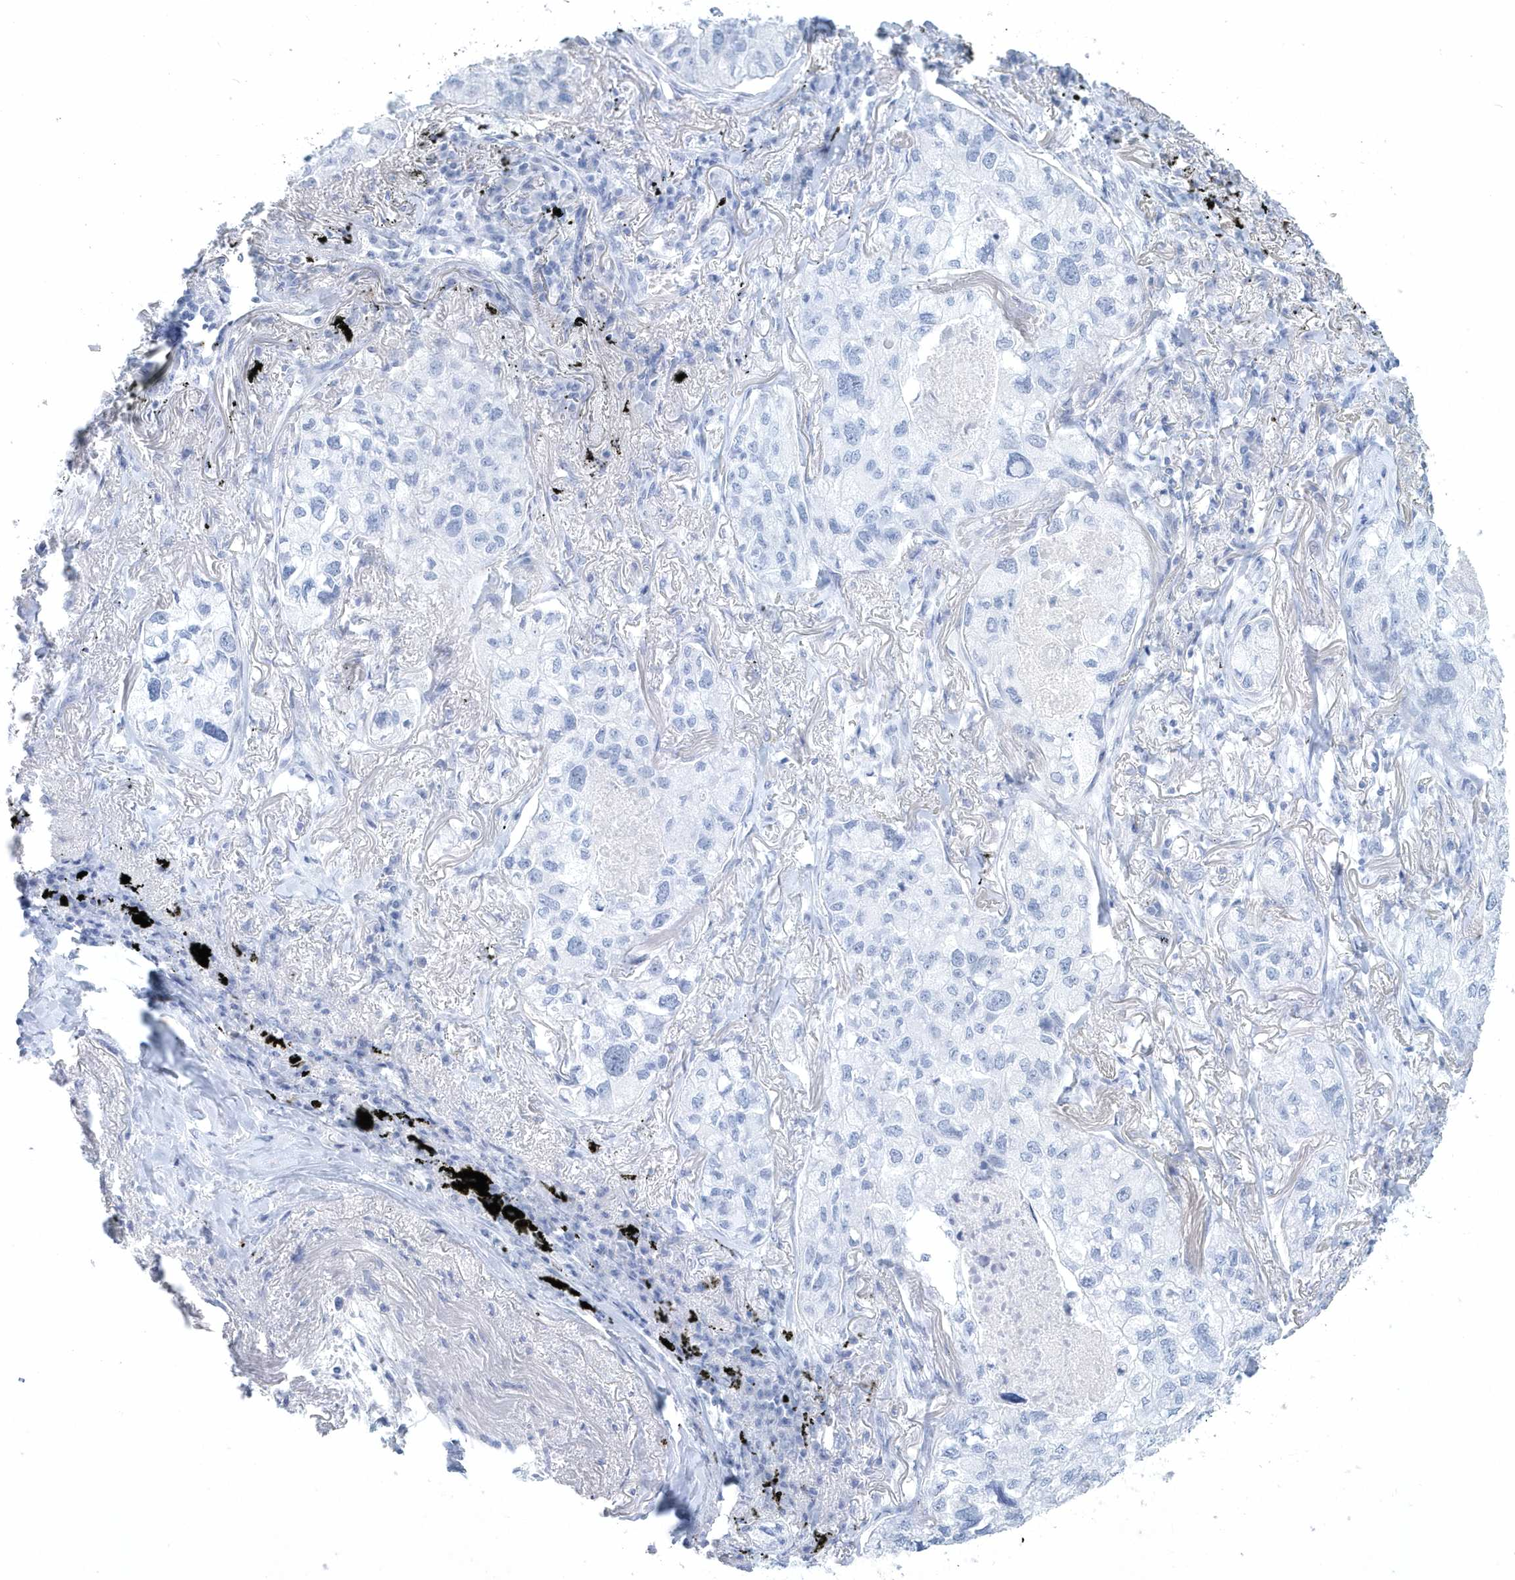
{"staining": {"intensity": "negative", "quantity": "none", "location": "none"}, "tissue": "lung cancer", "cell_type": "Tumor cells", "image_type": "cancer", "snomed": [{"axis": "morphology", "description": "Adenocarcinoma, NOS"}, {"axis": "topography", "description": "Lung"}], "caption": "The image demonstrates no significant staining in tumor cells of lung cancer (adenocarcinoma).", "gene": "PTPRO", "patient": {"sex": "male", "age": 65}}